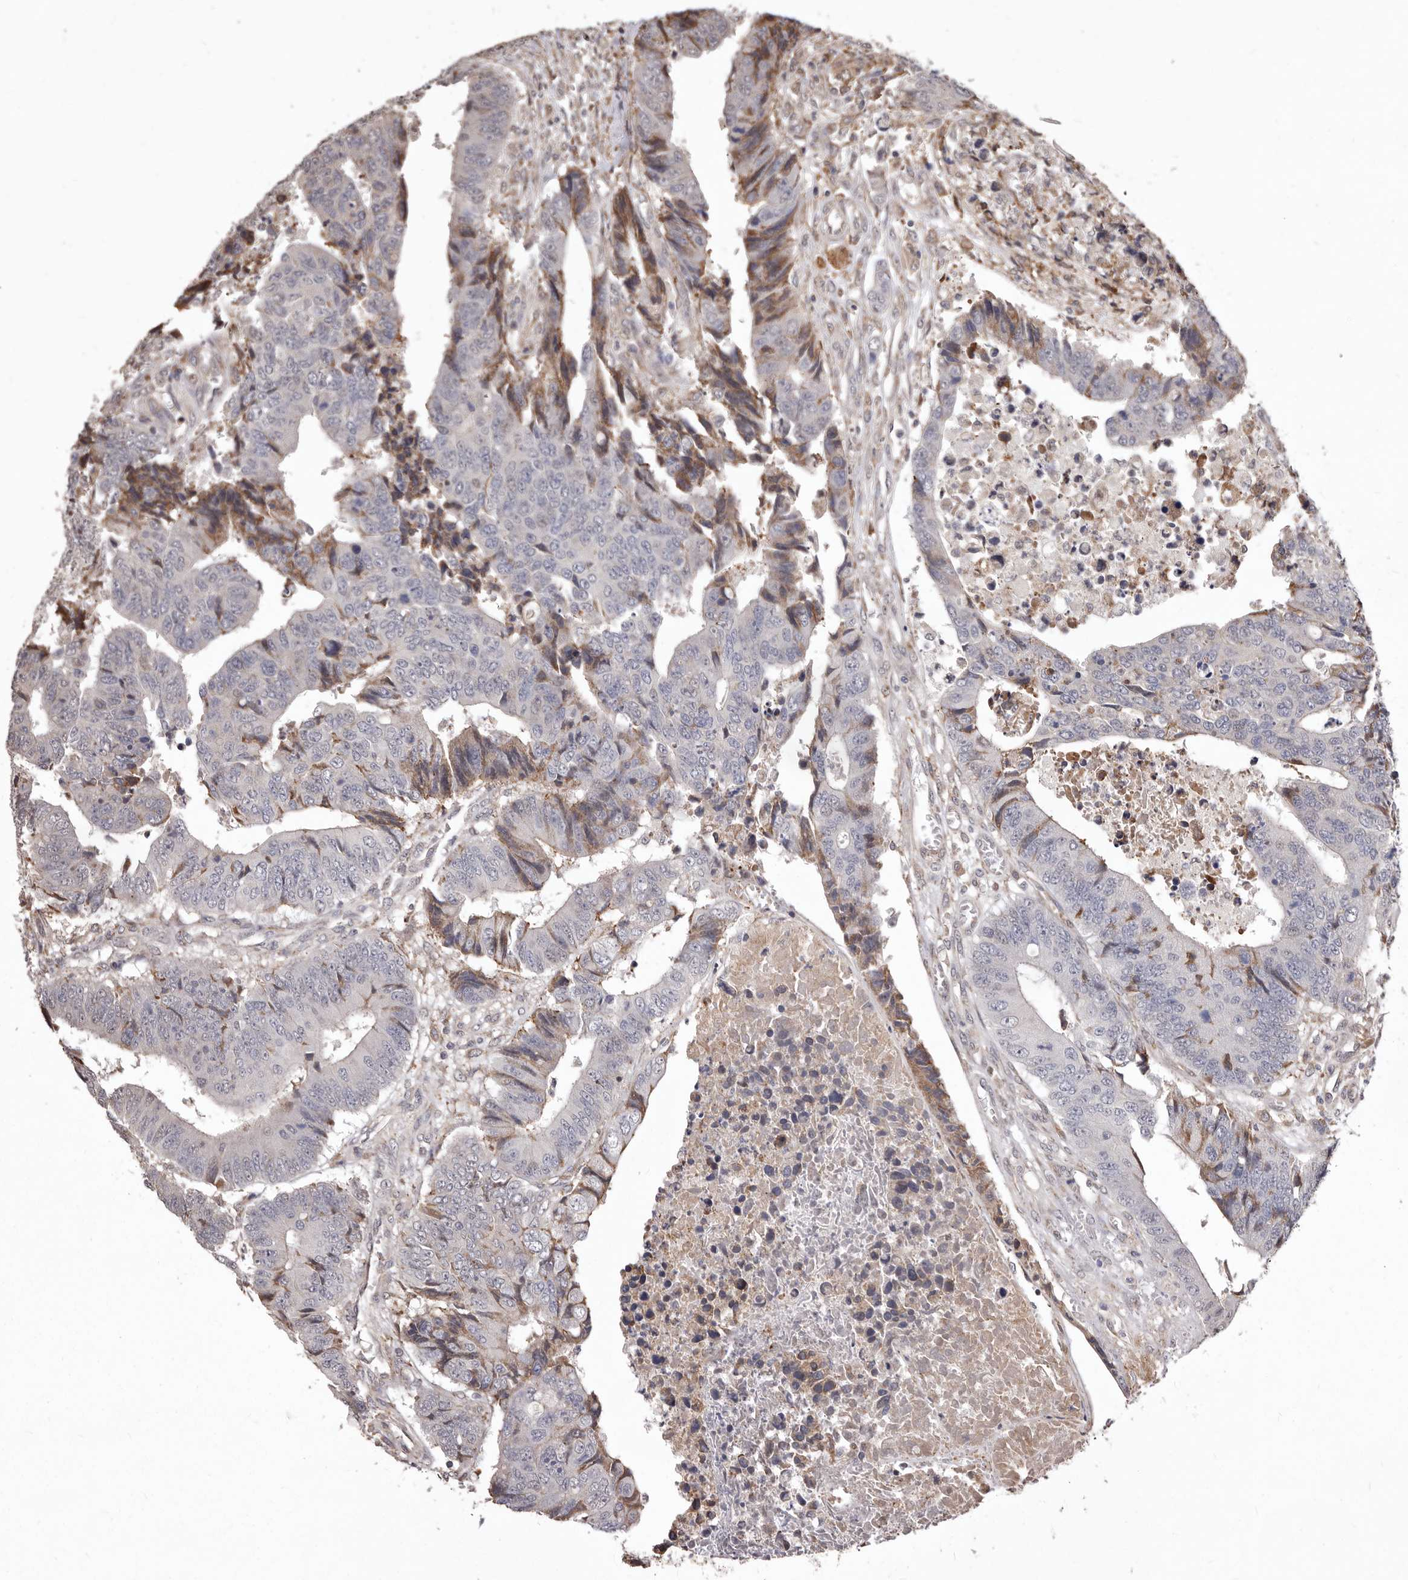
{"staining": {"intensity": "moderate", "quantity": "<25%", "location": "cytoplasmic/membranous"}, "tissue": "colorectal cancer", "cell_type": "Tumor cells", "image_type": "cancer", "snomed": [{"axis": "morphology", "description": "Adenocarcinoma, NOS"}, {"axis": "topography", "description": "Rectum"}], "caption": "Moderate cytoplasmic/membranous staining for a protein is identified in about <25% of tumor cells of colorectal cancer using IHC.", "gene": "RRM2B", "patient": {"sex": "male", "age": 84}}